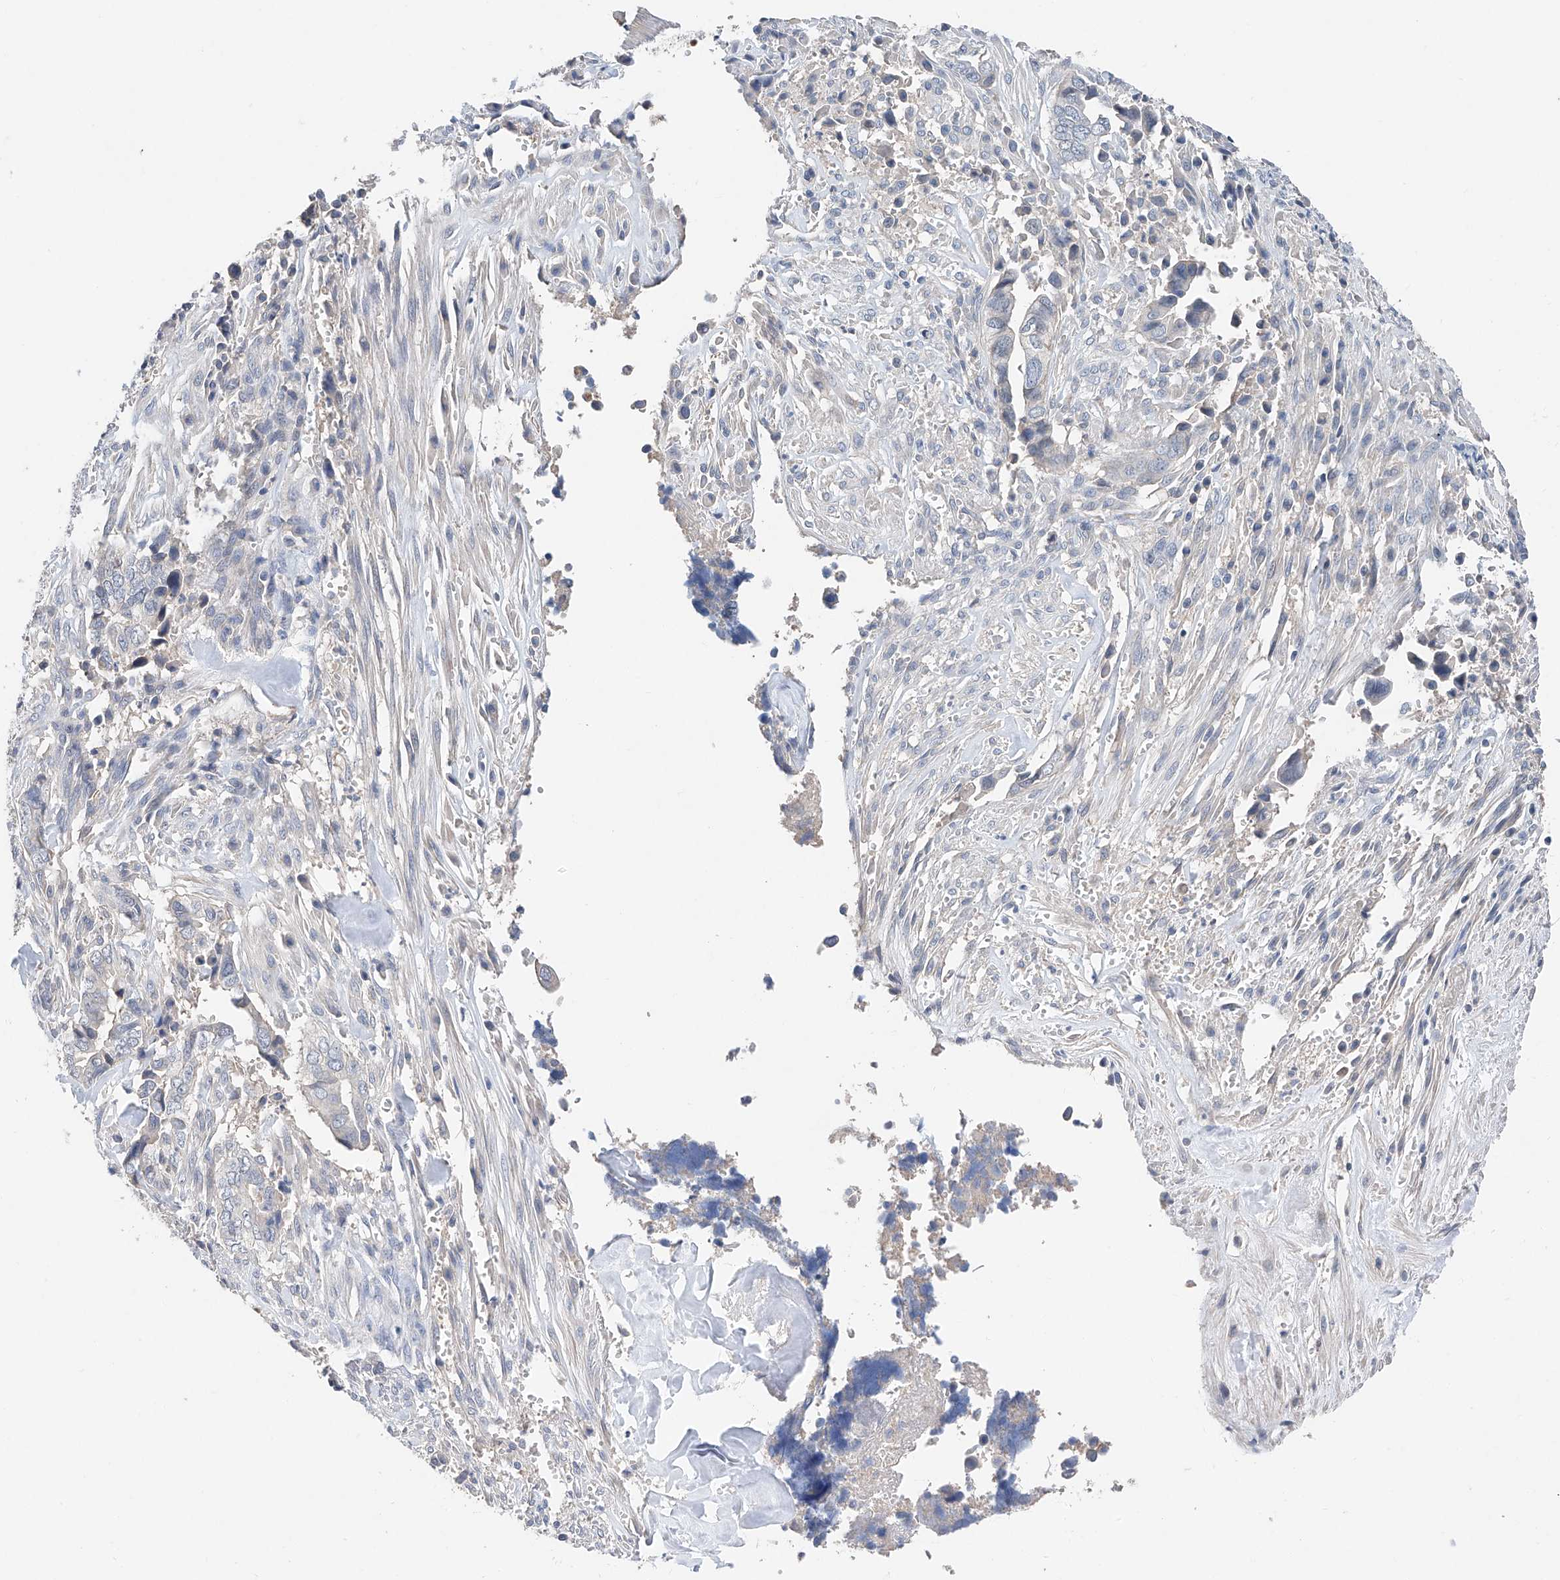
{"staining": {"intensity": "negative", "quantity": "none", "location": "none"}, "tissue": "liver cancer", "cell_type": "Tumor cells", "image_type": "cancer", "snomed": [{"axis": "morphology", "description": "Cholangiocarcinoma"}, {"axis": "topography", "description": "Liver"}], "caption": "Tumor cells are negative for protein expression in human liver cancer (cholangiocarcinoma).", "gene": "FUCA2", "patient": {"sex": "female", "age": 79}}